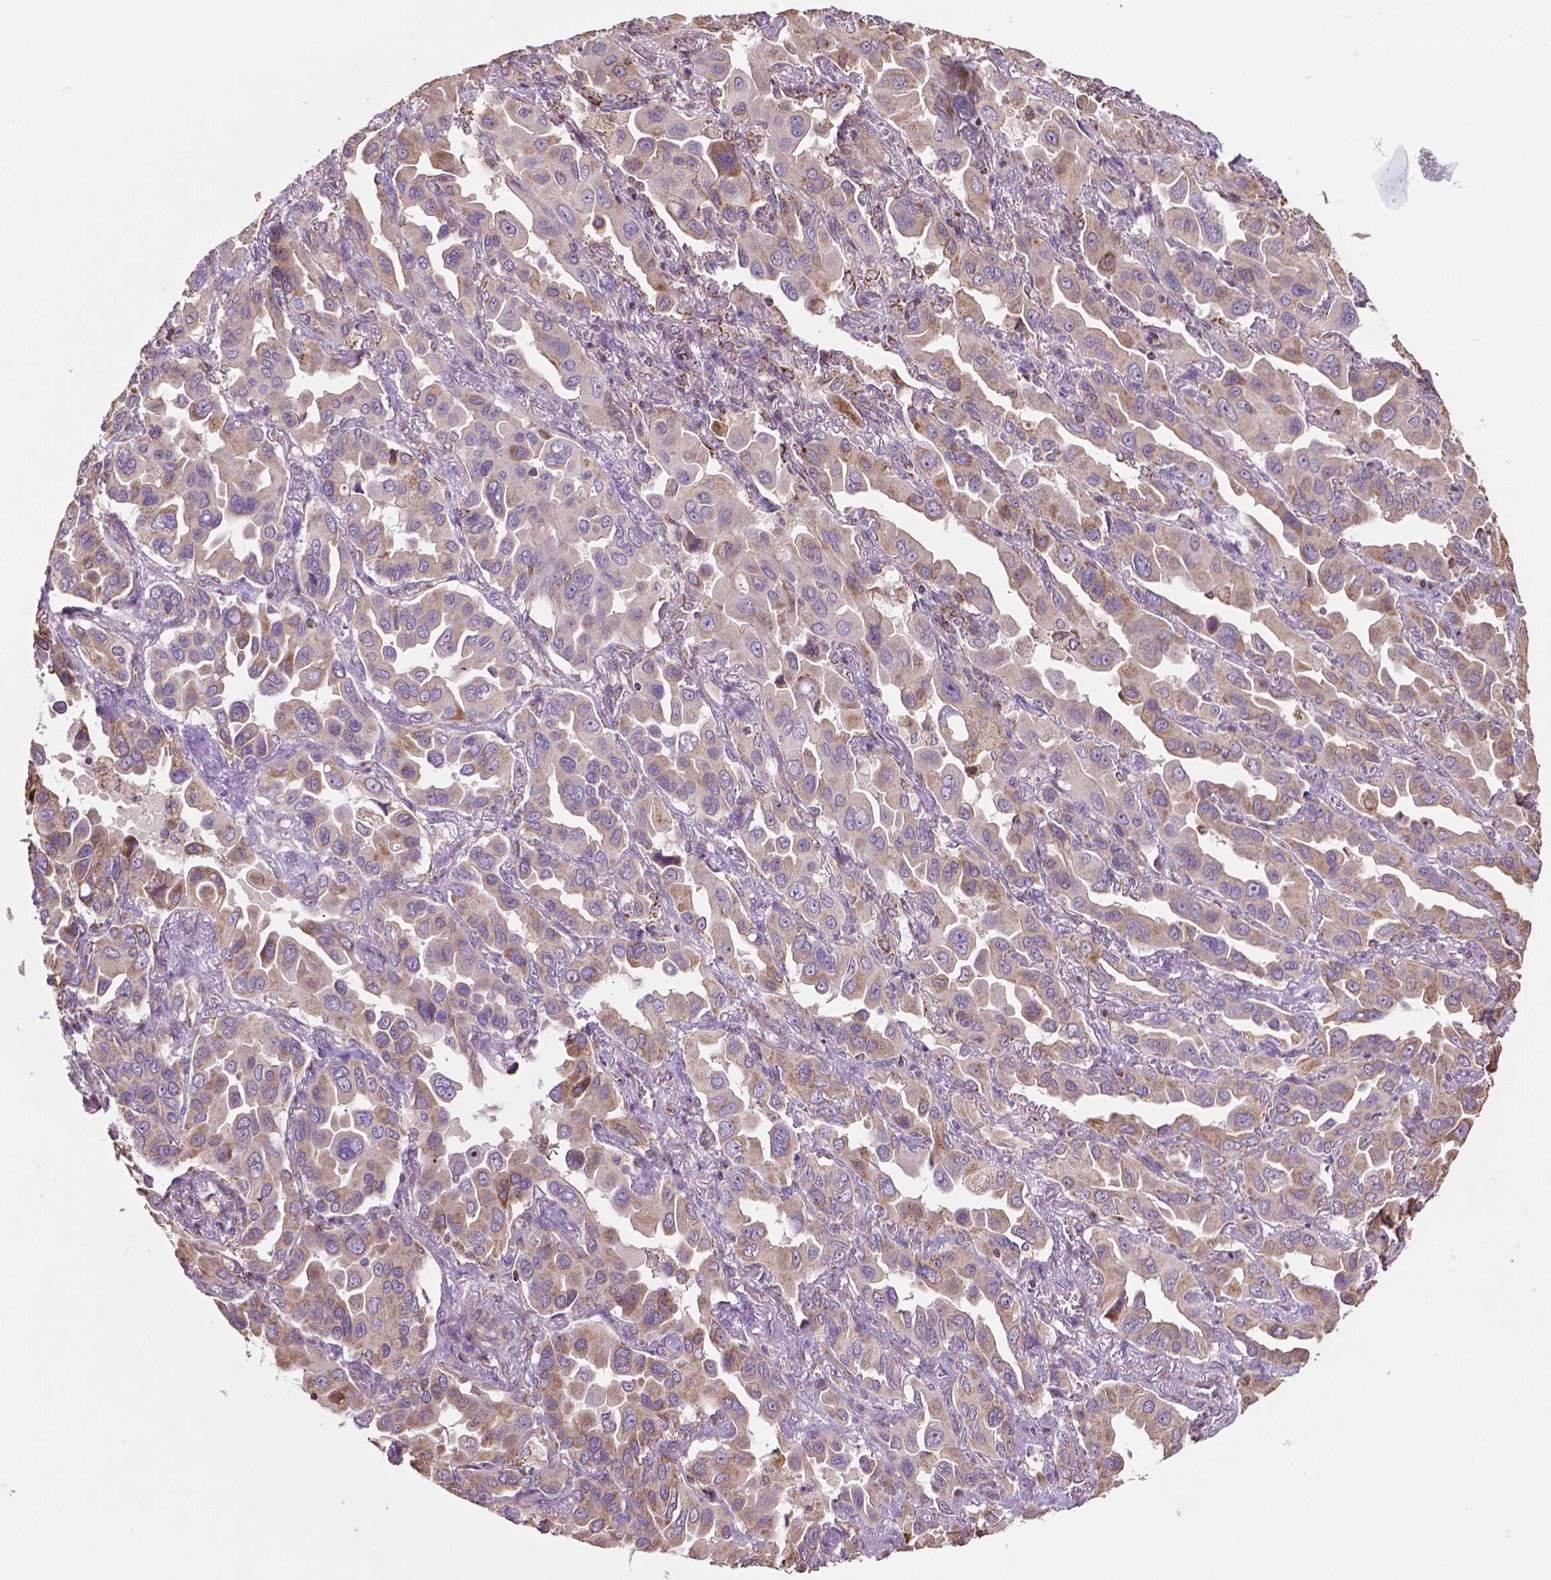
{"staining": {"intensity": "weak", "quantity": "<25%", "location": "cytoplasmic/membranous"}, "tissue": "lung cancer", "cell_type": "Tumor cells", "image_type": "cancer", "snomed": [{"axis": "morphology", "description": "Adenocarcinoma, NOS"}, {"axis": "topography", "description": "Lung"}], "caption": "High magnification brightfield microscopy of adenocarcinoma (lung) stained with DAB (brown) and counterstained with hematoxylin (blue): tumor cells show no significant staining. (Brightfield microscopy of DAB immunohistochemistry at high magnification).", "gene": "LRR1", "patient": {"sex": "male", "age": 64}}